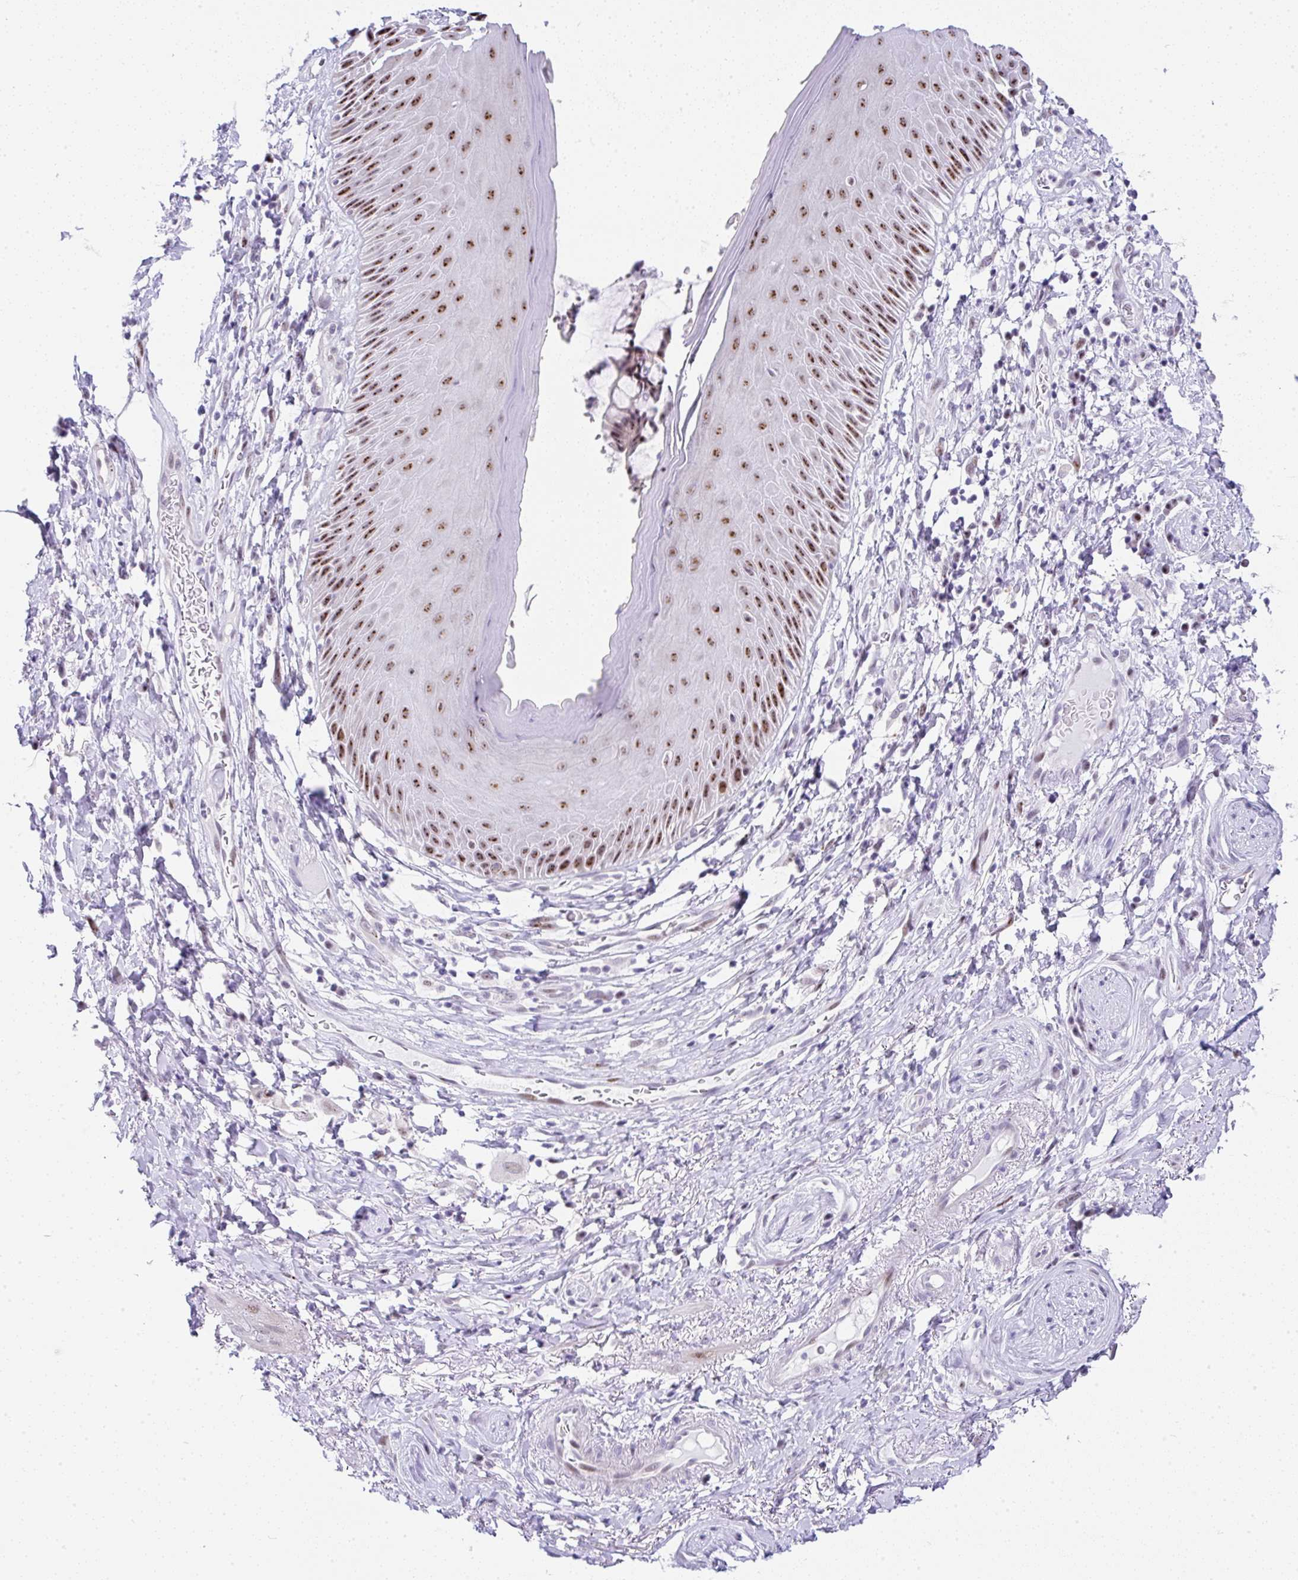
{"staining": {"intensity": "moderate", "quantity": "25%-75%", "location": "nuclear"}, "tissue": "skin", "cell_type": "Epidermal cells", "image_type": "normal", "snomed": [{"axis": "morphology", "description": "Normal tissue, NOS"}, {"axis": "topography", "description": "Anal"}], "caption": "An immunohistochemistry photomicrograph of unremarkable tissue is shown. Protein staining in brown highlights moderate nuclear positivity in skin within epidermal cells.", "gene": "NR1D2", "patient": {"sex": "male", "age": 78}}